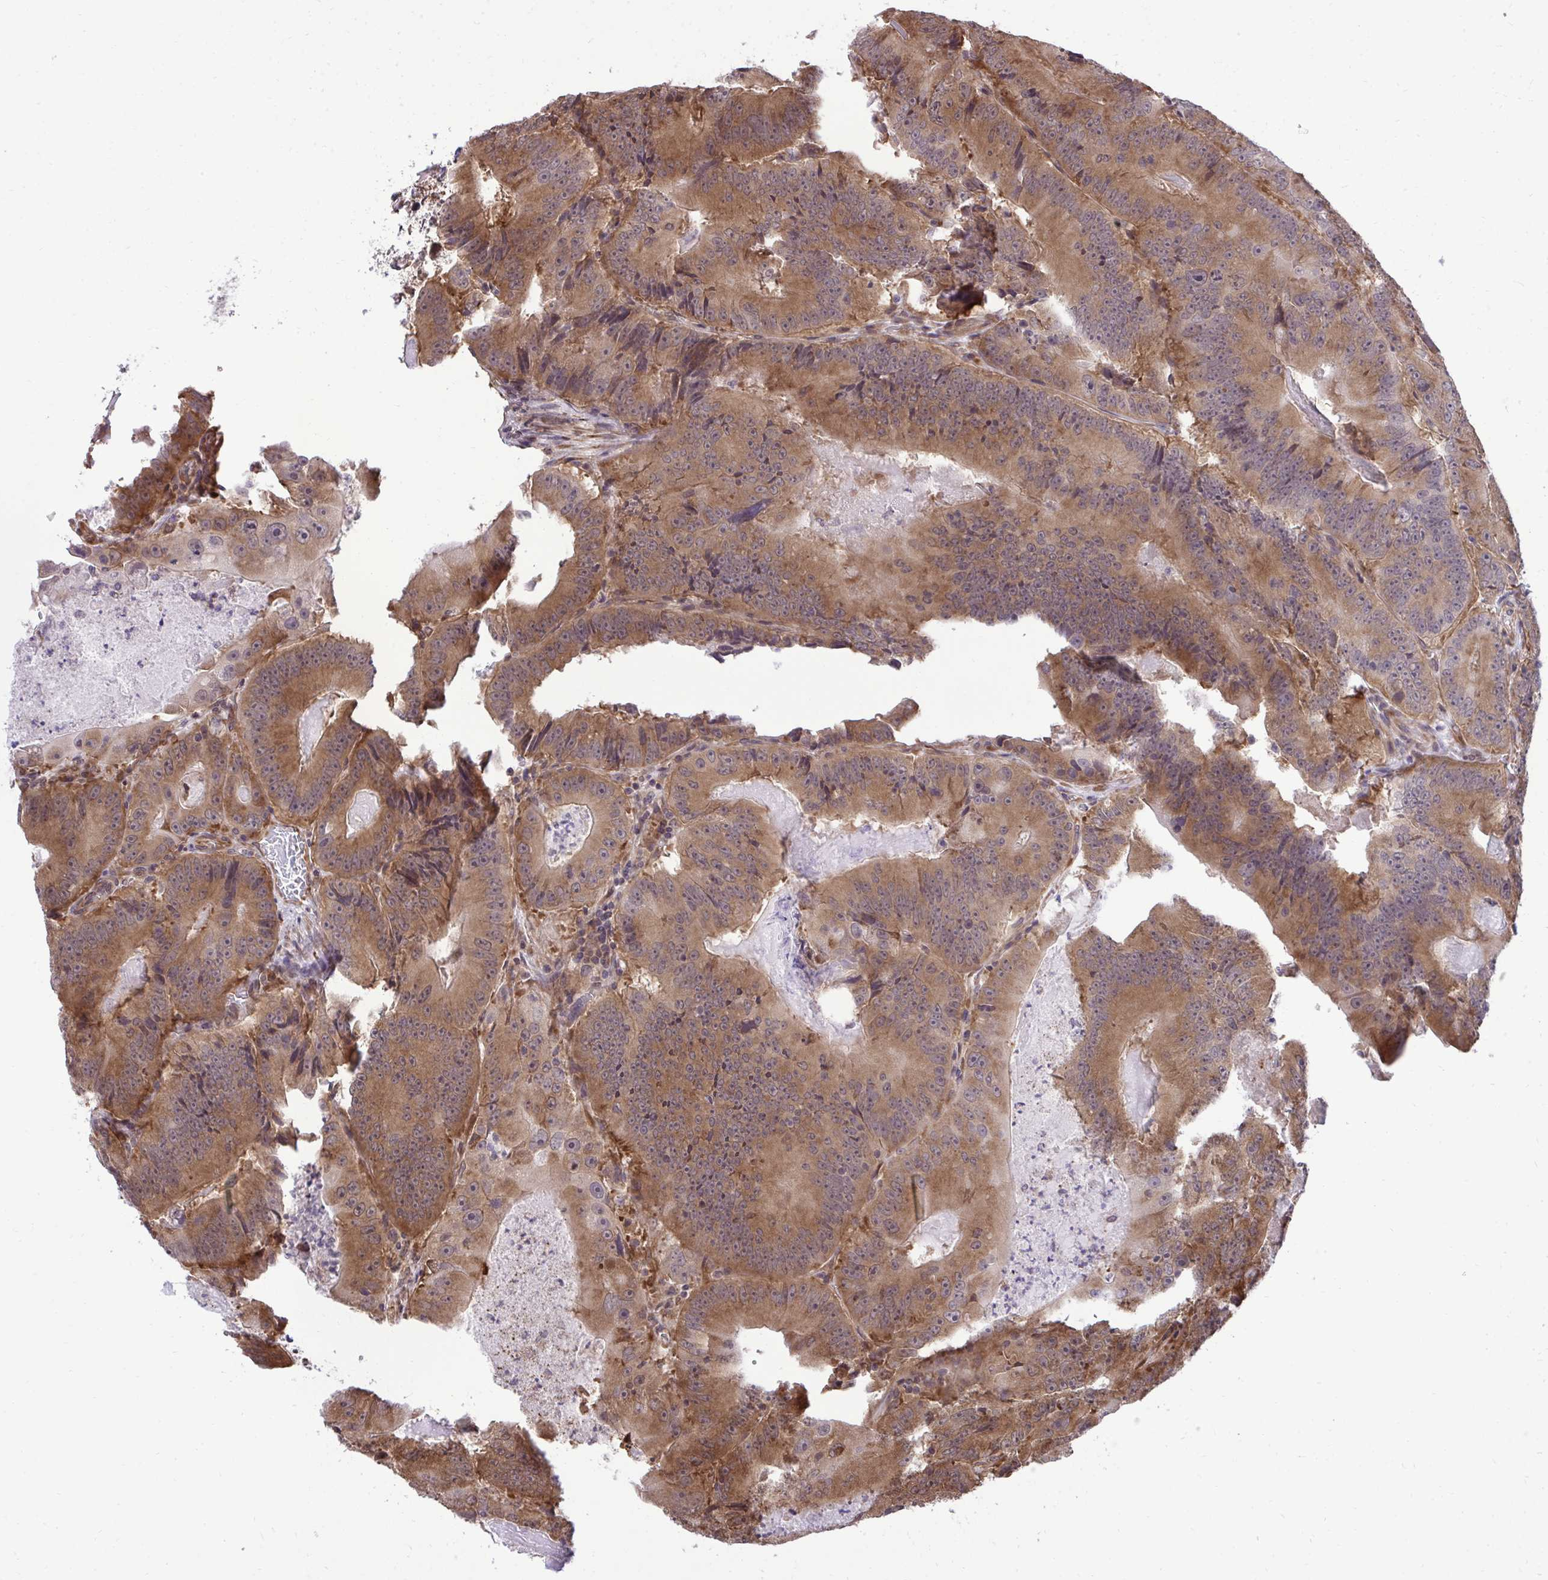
{"staining": {"intensity": "moderate", "quantity": ">75%", "location": "cytoplasmic/membranous,nuclear"}, "tissue": "colorectal cancer", "cell_type": "Tumor cells", "image_type": "cancer", "snomed": [{"axis": "morphology", "description": "Adenocarcinoma, NOS"}, {"axis": "topography", "description": "Colon"}], "caption": "DAB (3,3'-diaminobenzidine) immunohistochemical staining of colorectal cancer (adenocarcinoma) reveals moderate cytoplasmic/membranous and nuclear protein staining in about >75% of tumor cells. Immunohistochemistry (ihc) stains the protein of interest in brown and the nuclei are stained blue.", "gene": "RPS15", "patient": {"sex": "female", "age": 86}}